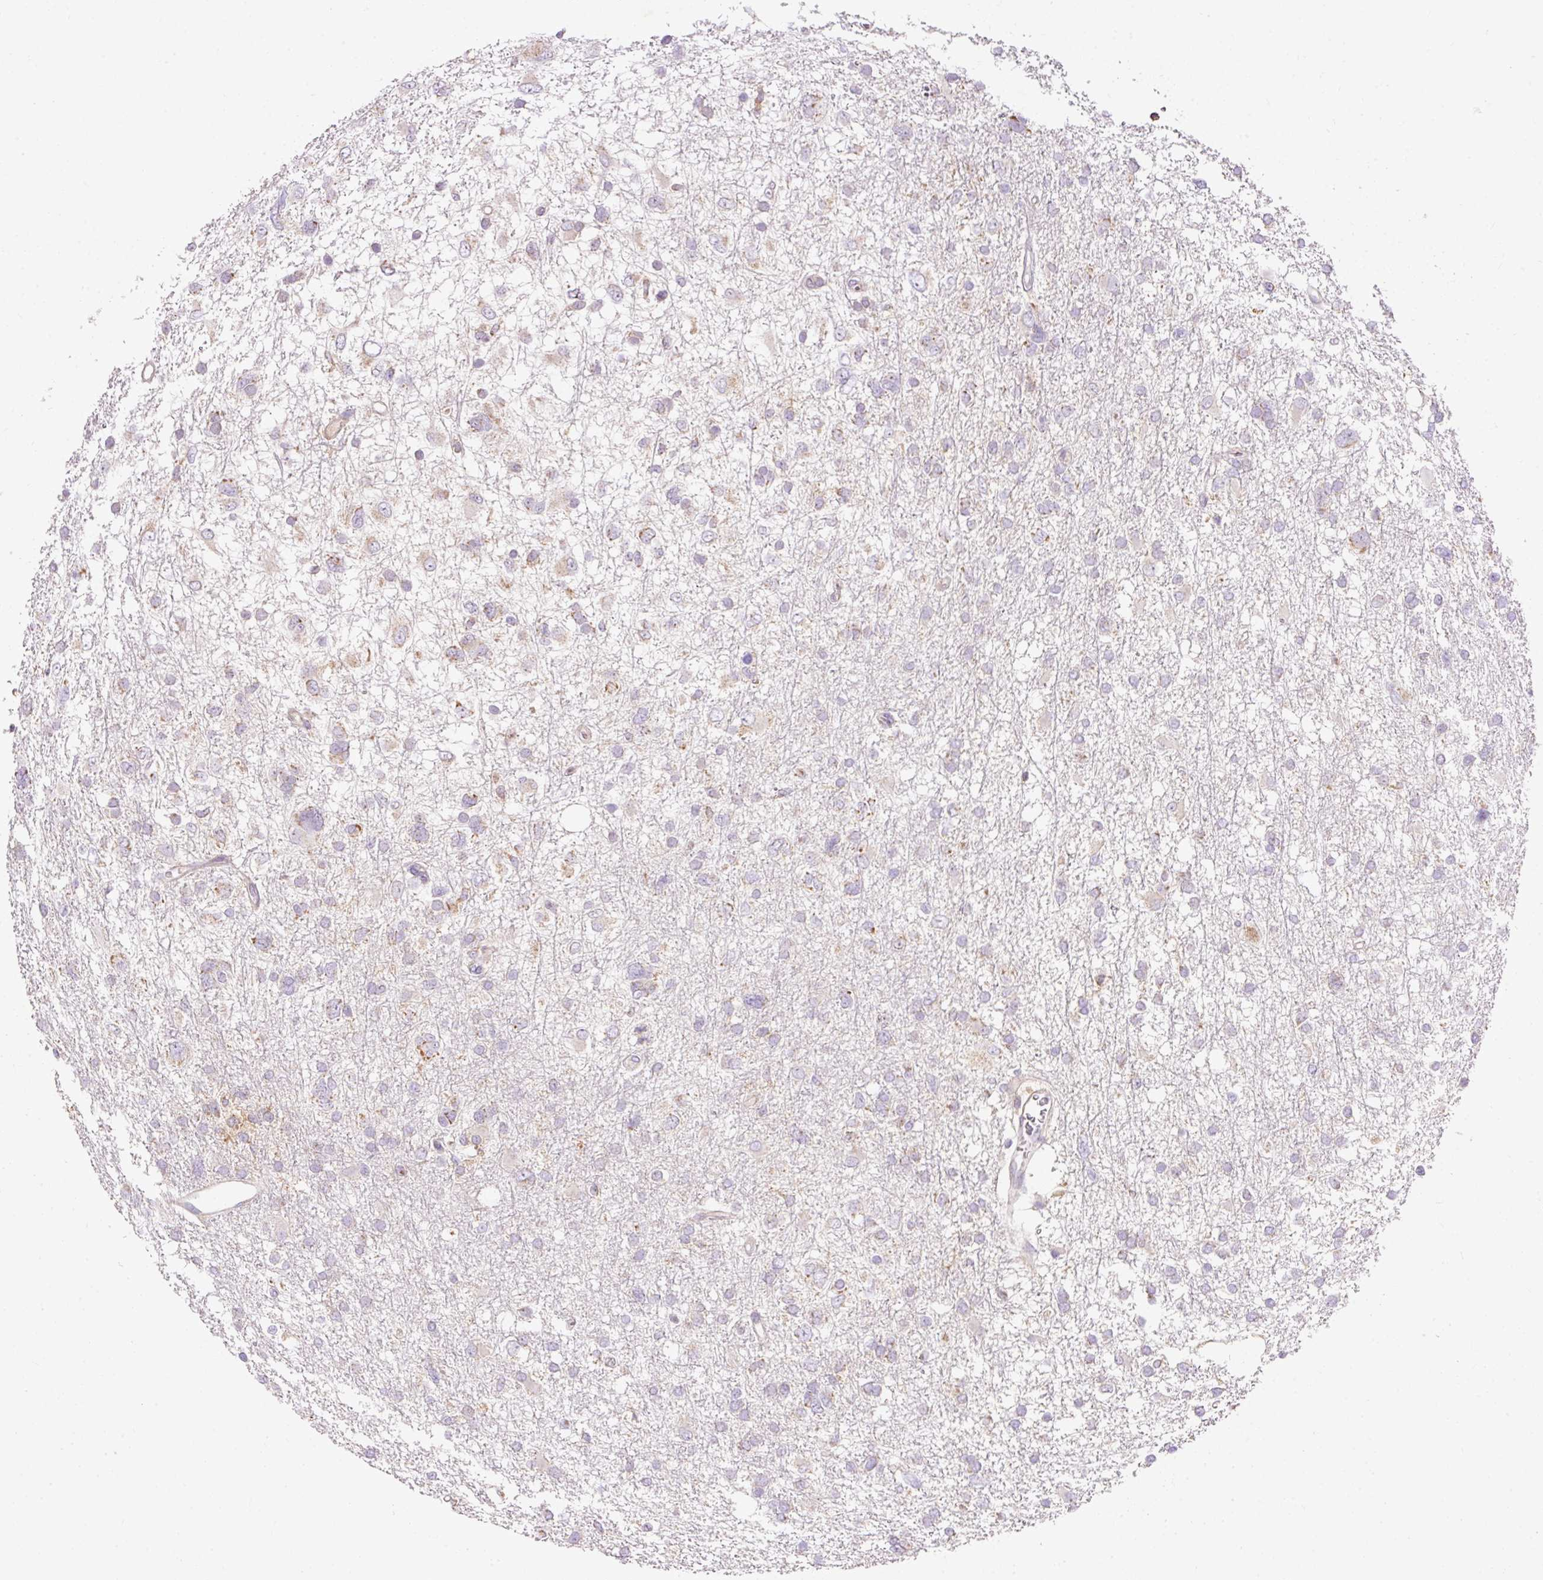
{"staining": {"intensity": "weak", "quantity": "25%-75%", "location": "cytoplasmic/membranous"}, "tissue": "glioma", "cell_type": "Tumor cells", "image_type": "cancer", "snomed": [{"axis": "morphology", "description": "Glioma, malignant, High grade"}, {"axis": "topography", "description": "Brain"}], "caption": "Immunohistochemistry (IHC) image of malignant high-grade glioma stained for a protein (brown), which shows low levels of weak cytoplasmic/membranous expression in approximately 25%-75% of tumor cells.", "gene": "IMMT", "patient": {"sex": "male", "age": 61}}